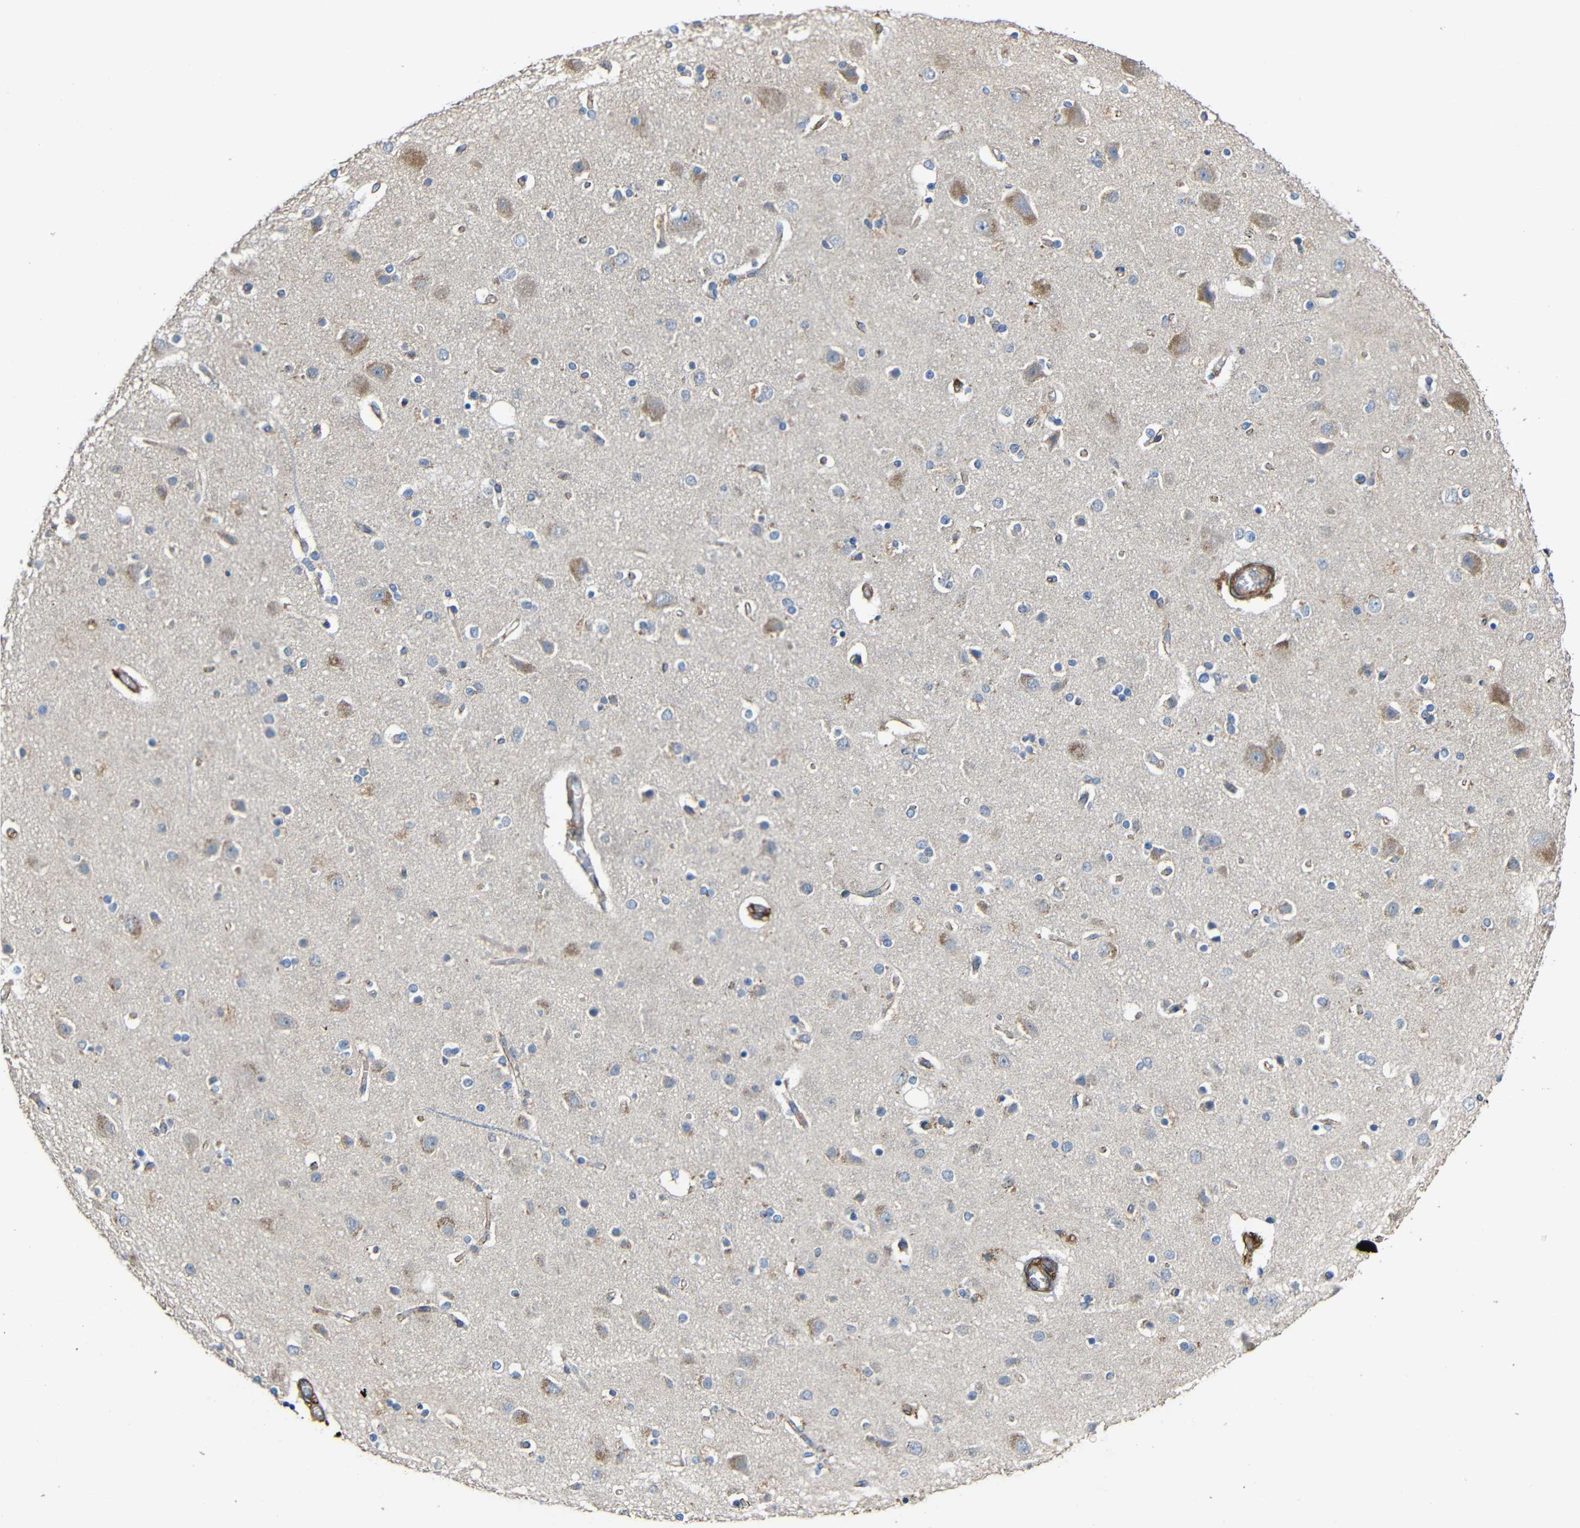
{"staining": {"intensity": "moderate", "quantity": "25%-75%", "location": "cytoplasmic/membranous"}, "tissue": "cerebral cortex", "cell_type": "Endothelial cells", "image_type": "normal", "snomed": [{"axis": "morphology", "description": "Normal tissue, NOS"}, {"axis": "topography", "description": "Cerebral cortex"}], "caption": "Cerebral cortex stained with DAB IHC demonstrates medium levels of moderate cytoplasmic/membranous staining in approximately 25%-75% of endothelial cells.", "gene": "RHOT2", "patient": {"sex": "female", "age": 54}}